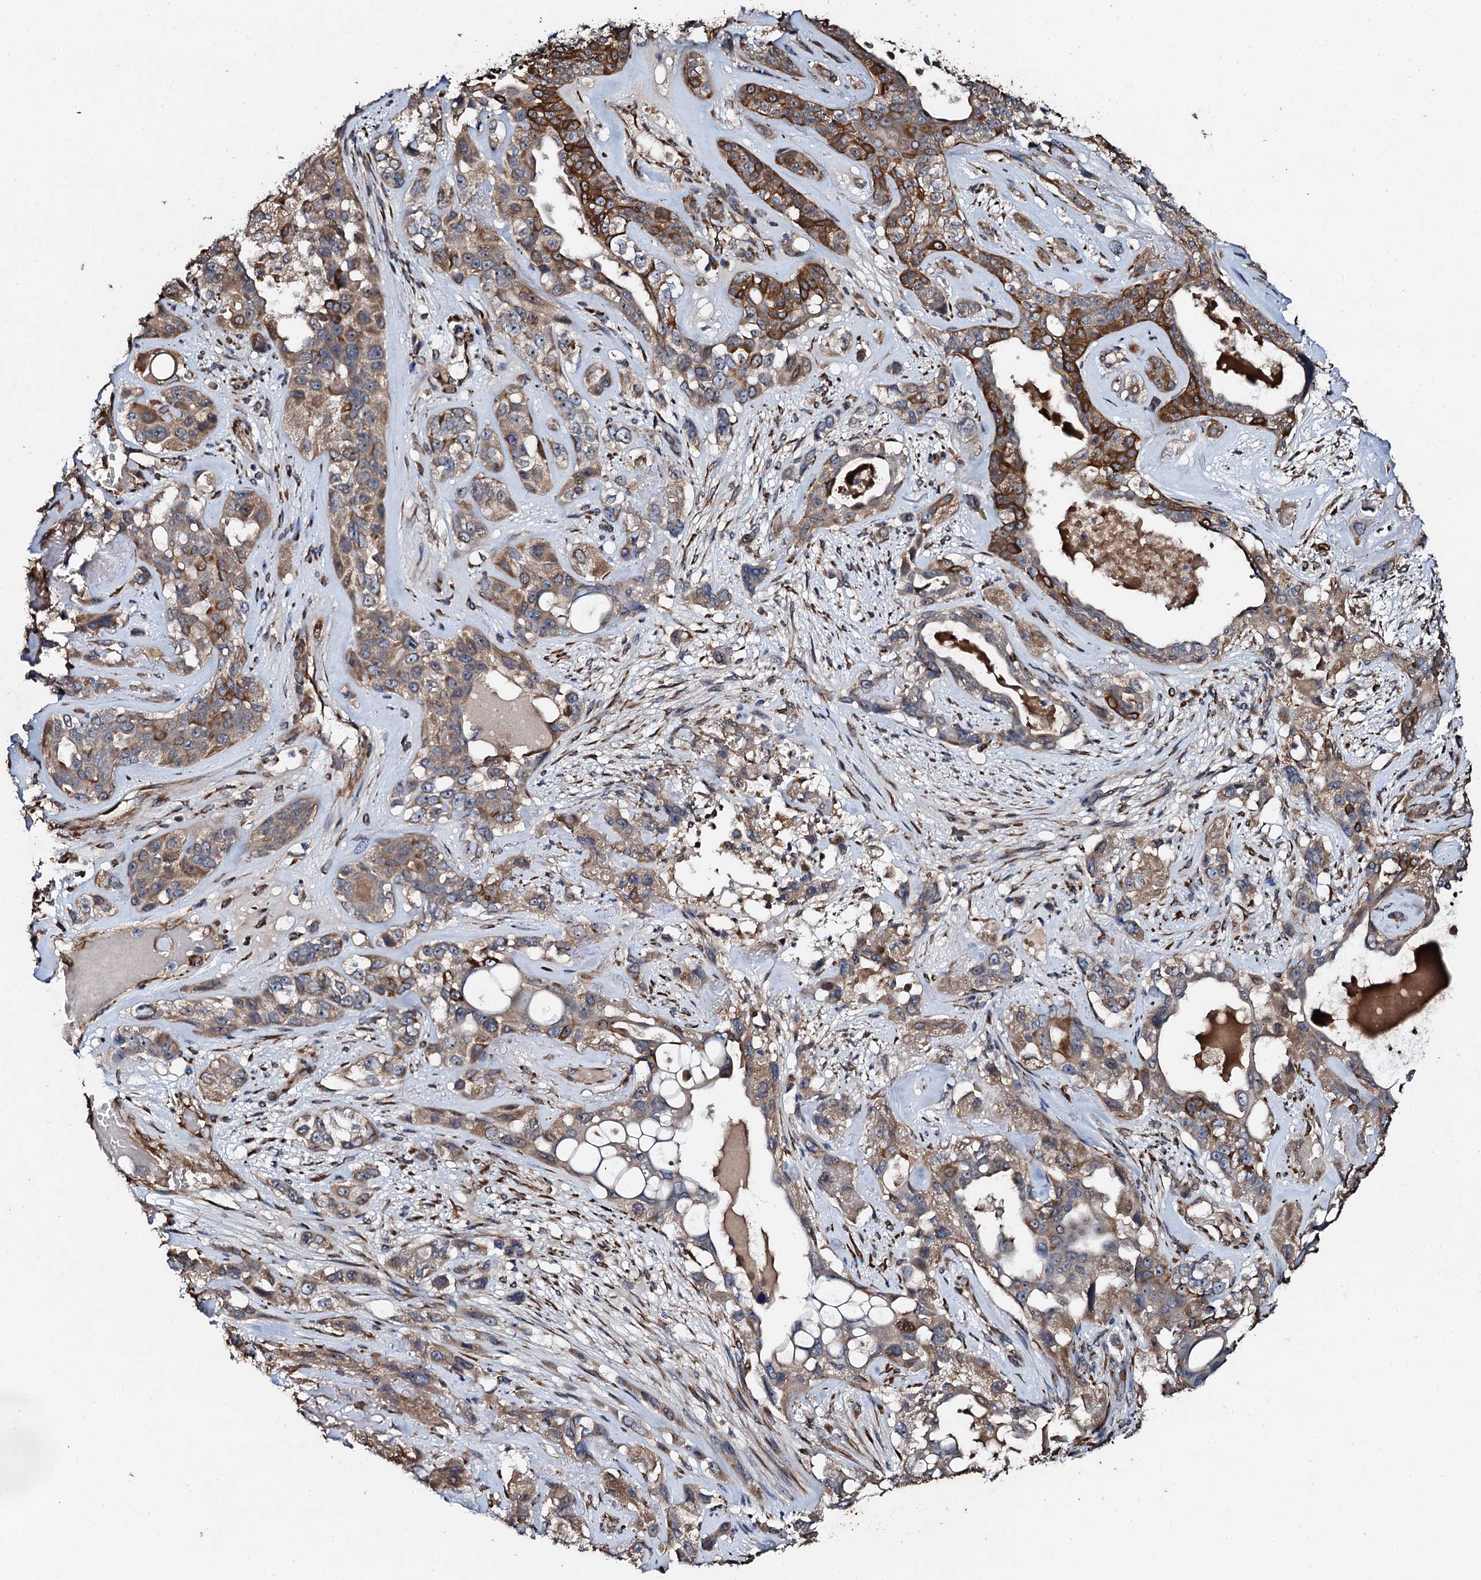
{"staining": {"intensity": "moderate", "quantity": ">75%", "location": "cytoplasmic/membranous"}, "tissue": "lung cancer", "cell_type": "Tumor cells", "image_type": "cancer", "snomed": [{"axis": "morphology", "description": "Squamous cell carcinoma, NOS"}, {"axis": "topography", "description": "Lung"}], "caption": "Protein expression analysis of lung squamous cell carcinoma reveals moderate cytoplasmic/membranous staining in about >75% of tumor cells.", "gene": "ADAMTS10", "patient": {"sex": "female", "age": 70}}